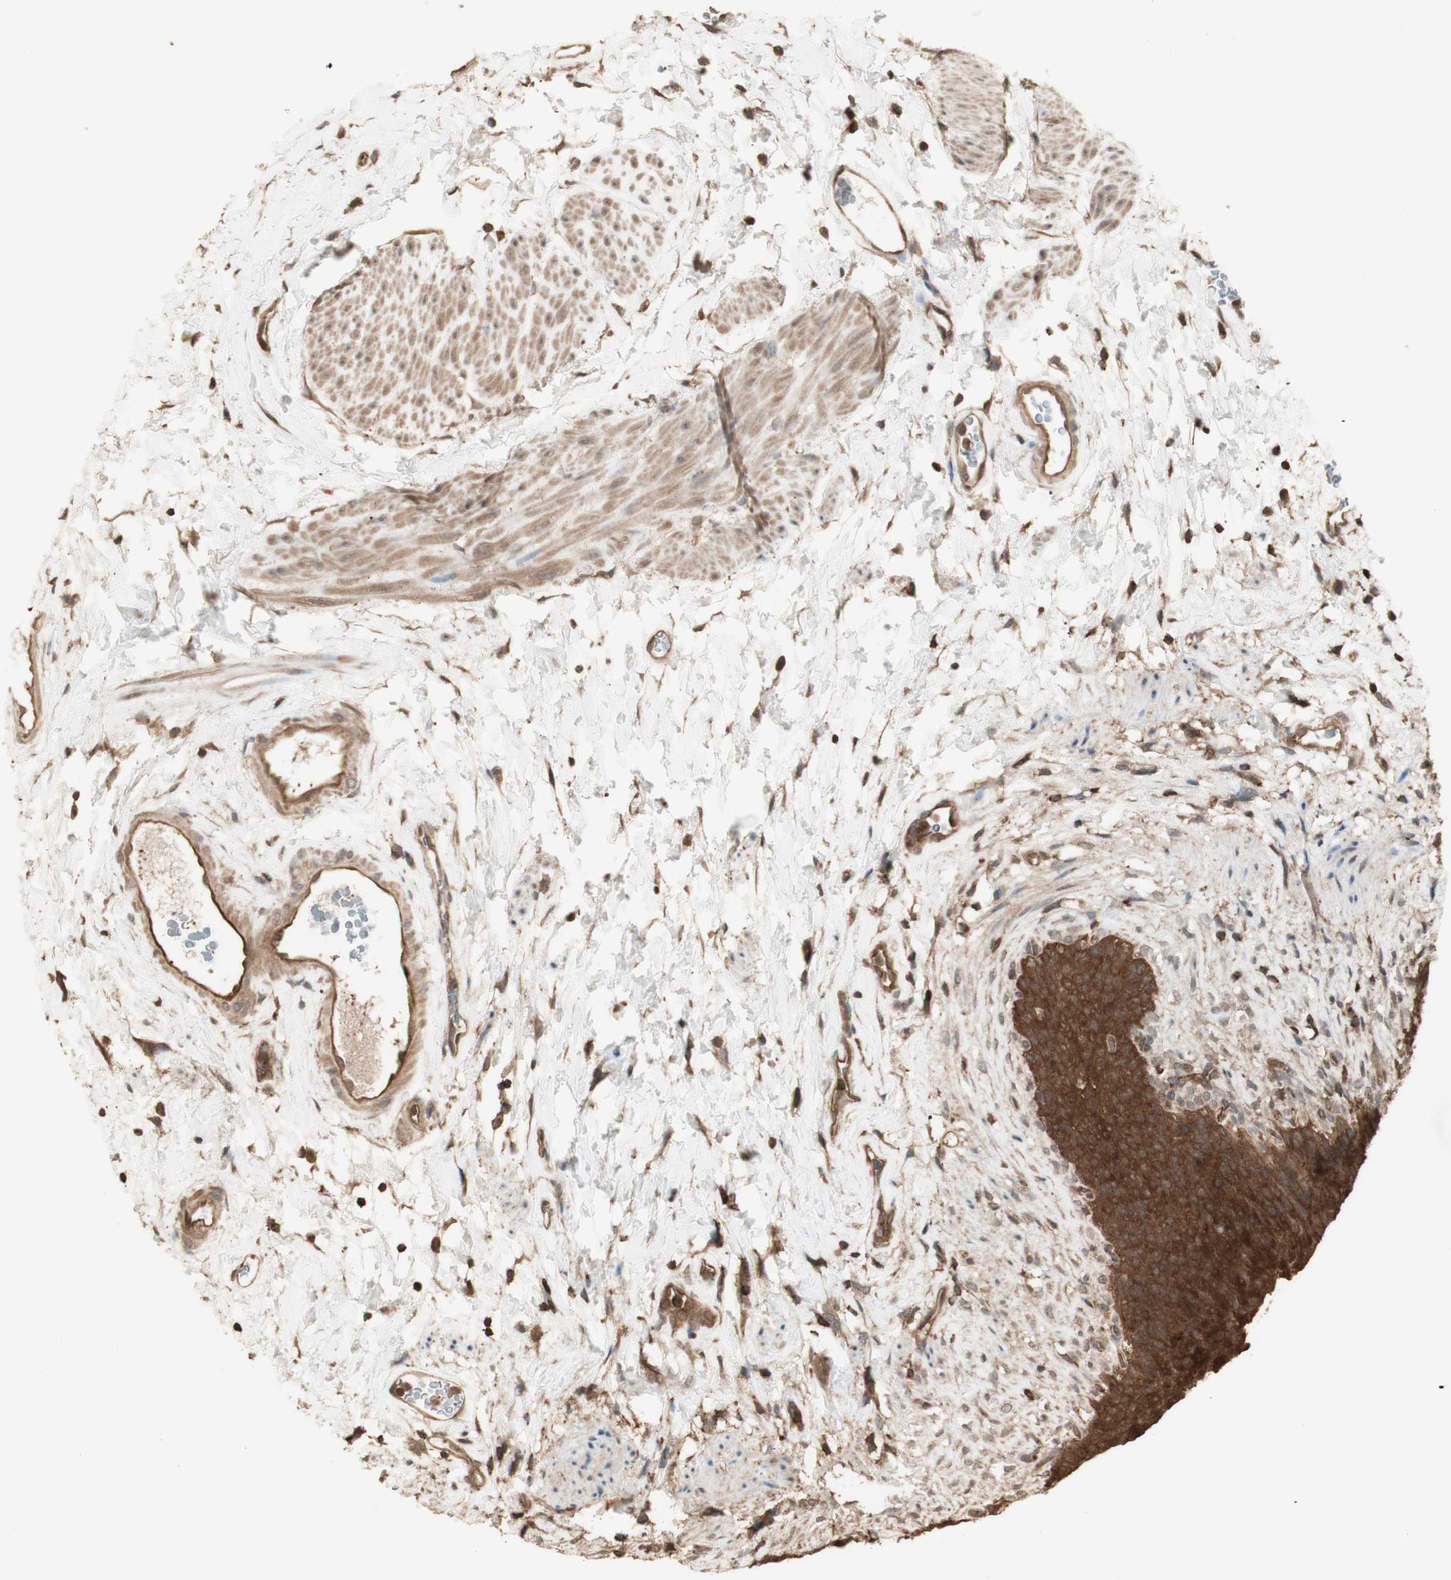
{"staining": {"intensity": "strong", "quantity": ">75%", "location": "cytoplasmic/membranous,nuclear"}, "tissue": "urinary bladder", "cell_type": "Urothelial cells", "image_type": "normal", "snomed": [{"axis": "morphology", "description": "Normal tissue, NOS"}, {"axis": "topography", "description": "Urinary bladder"}], "caption": "High-power microscopy captured an IHC image of normal urinary bladder, revealing strong cytoplasmic/membranous,nuclear positivity in about >75% of urothelial cells.", "gene": "YWHAB", "patient": {"sex": "female", "age": 79}}